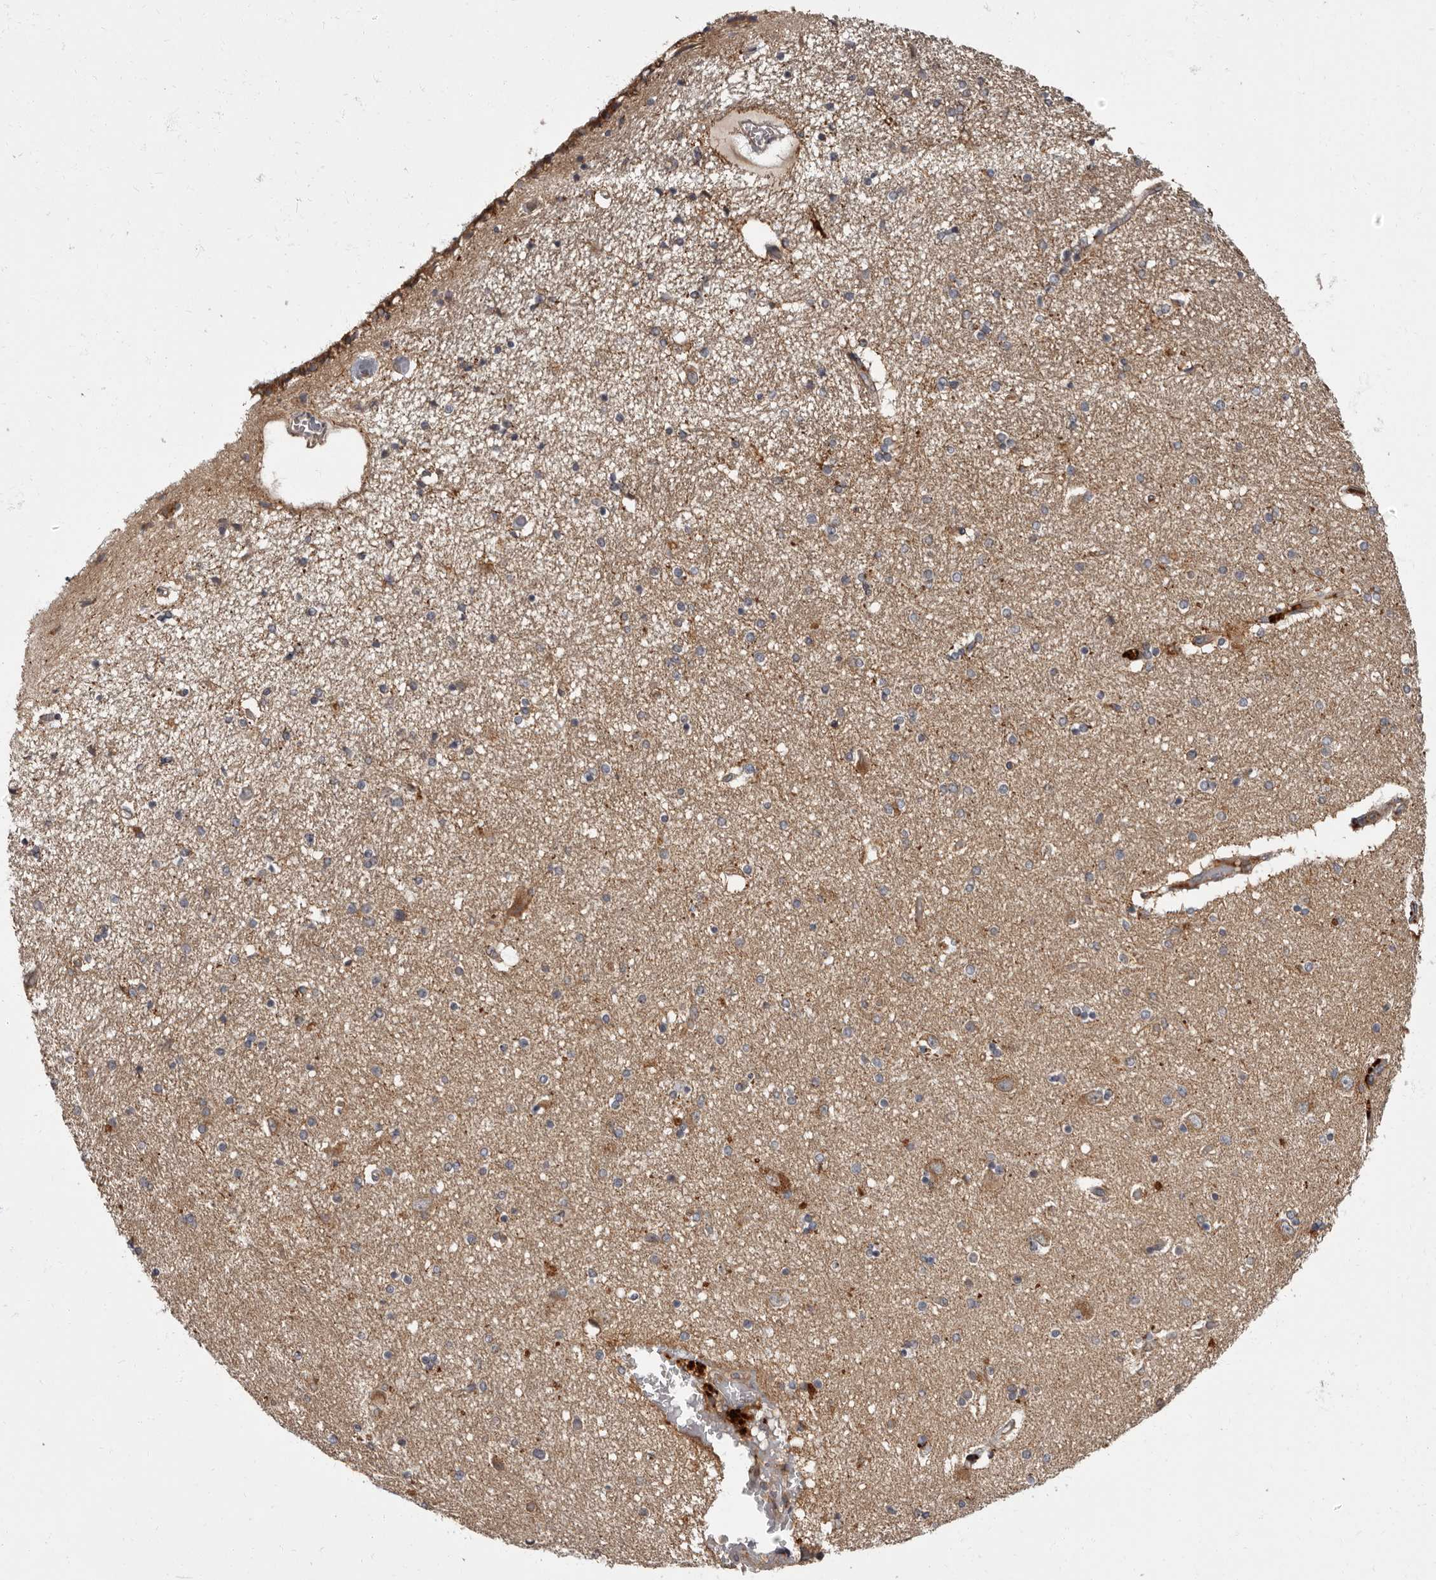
{"staining": {"intensity": "moderate", "quantity": "<25%", "location": "cytoplasmic/membranous"}, "tissue": "hippocampus", "cell_type": "Glial cells", "image_type": "normal", "snomed": [{"axis": "morphology", "description": "Normal tissue, NOS"}, {"axis": "topography", "description": "Hippocampus"}], "caption": "This is an image of immunohistochemistry (IHC) staining of benign hippocampus, which shows moderate expression in the cytoplasmic/membranous of glial cells.", "gene": "ADCY2", "patient": {"sex": "female", "age": 54}}